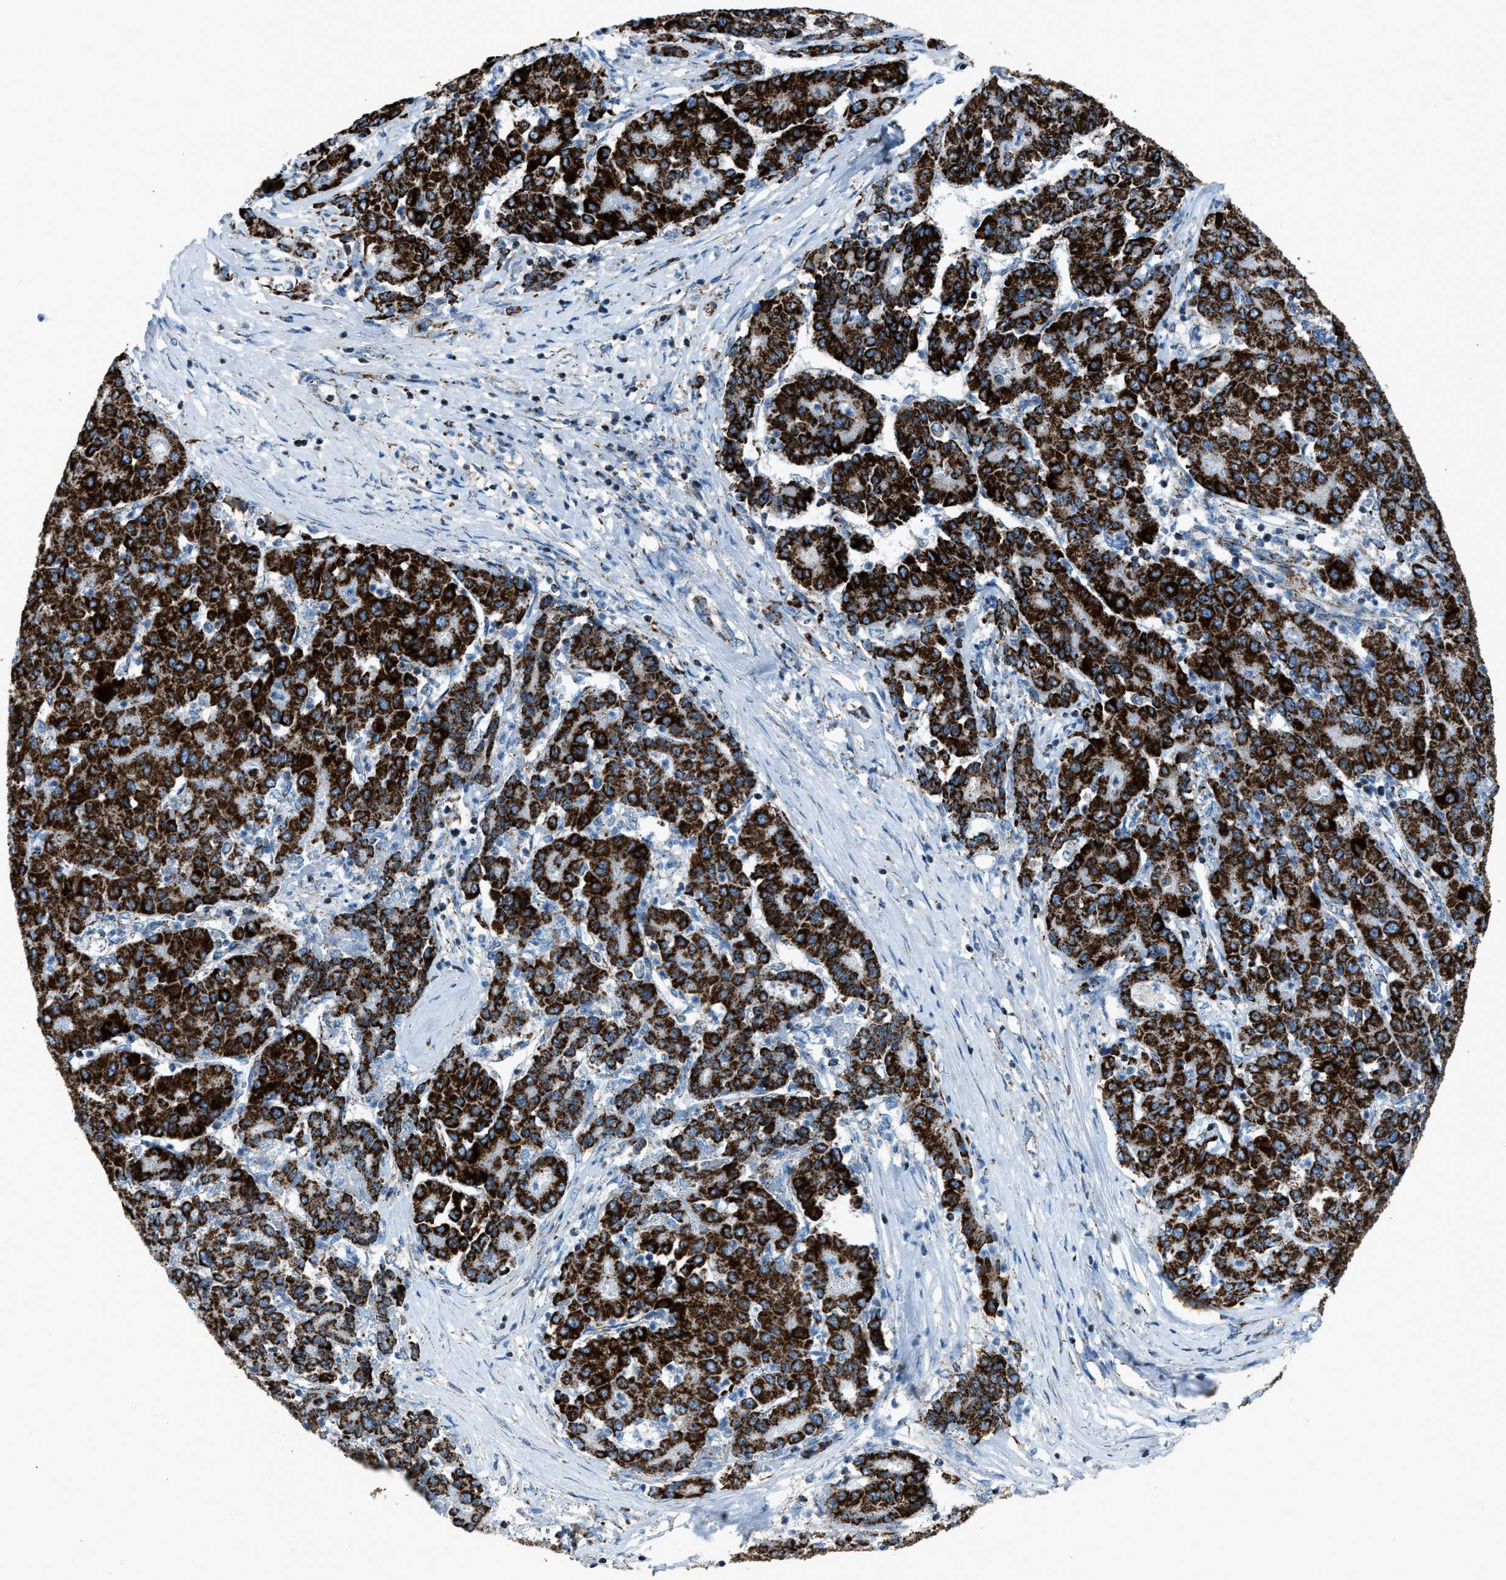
{"staining": {"intensity": "strong", "quantity": ">75%", "location": "cytoplasmic/membranous"}, "tissue": "liver cancer", "cell_type": "Tumor cells", "image_type": "cancer", "snomed": [{"axis": "morphology", "description": "Carcinoma, Hepatocellular, NOS"}, {"axis": "topography", "description": "Liver"}], "caption": "Tumor cells demonstrate strong cytoplasmic/membranous positivity in approximately >75% of cells in liver hepatocellular carcinoma.", "gene": "MDH2", "patient": {"sex": "male", "age": 65}}